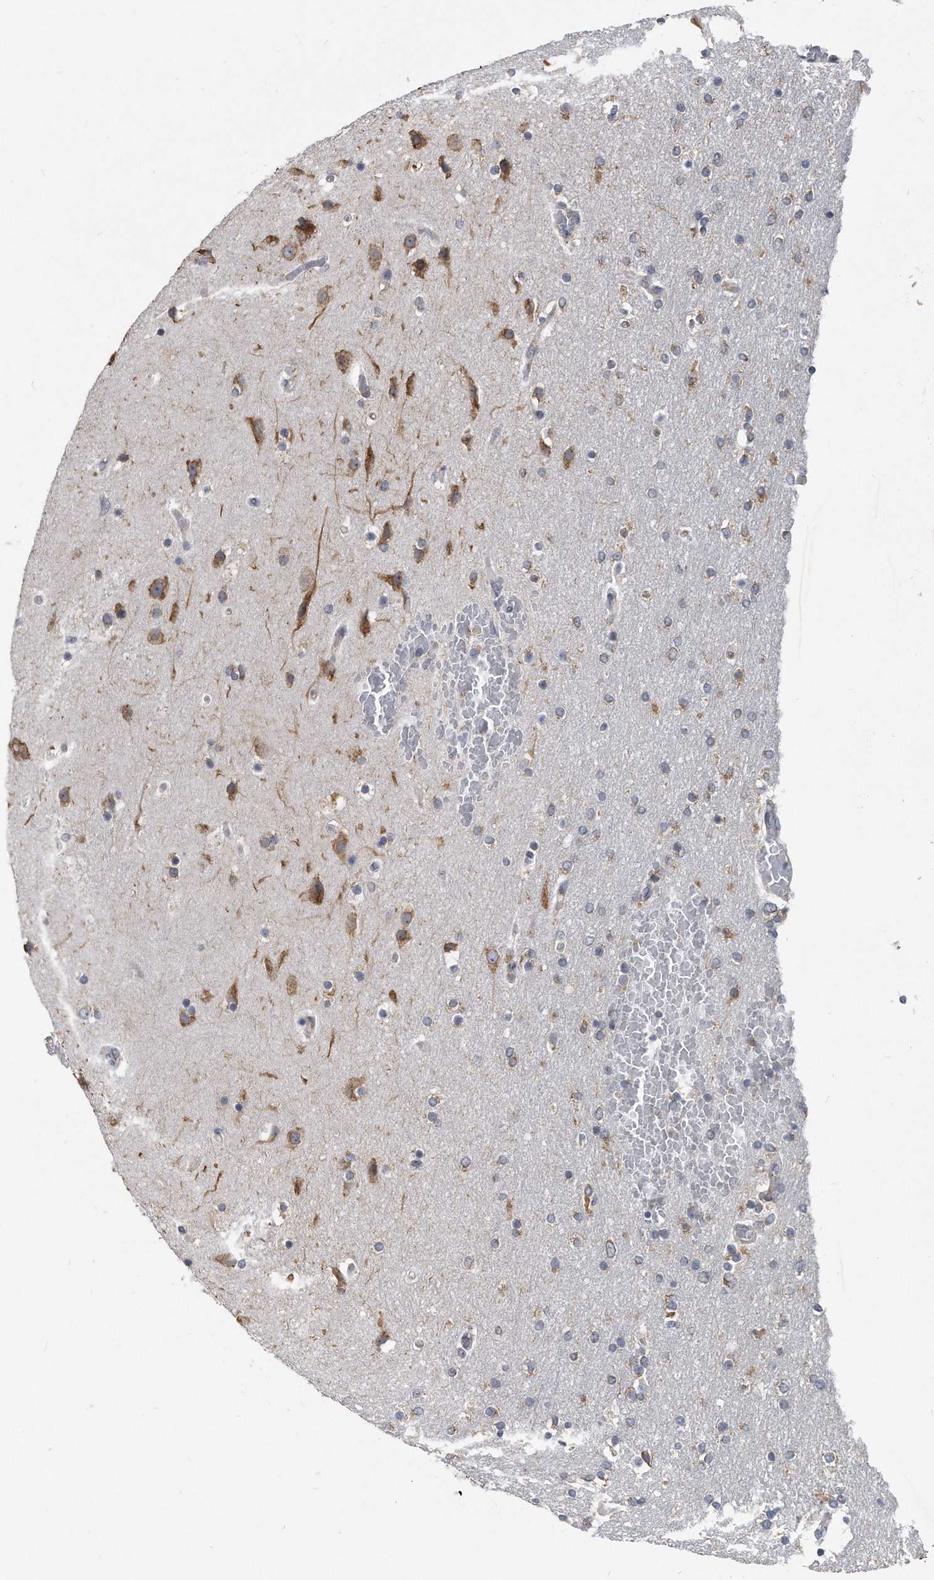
{"staining": {"intensity": "moderate", "quantity": "<25%", "location": "cytoplasmic/membranous"}, "tissue": "glioma", "cell_type": "Tumor cells", "image_type": "cancer", "snomed": [{"axis": "morphology", "description": "Glioma, malignant, High grade"}, {"axis": "topography", "description": "Cerebral cortex"}], "caption": "Human glioma stained with a brown dye reveals moderate cytoplasmic/membranous positive expression in approximately <25% of tumor cells.", "gene": "CCDC47", "patient": {"sex": "female", "age": 36}}